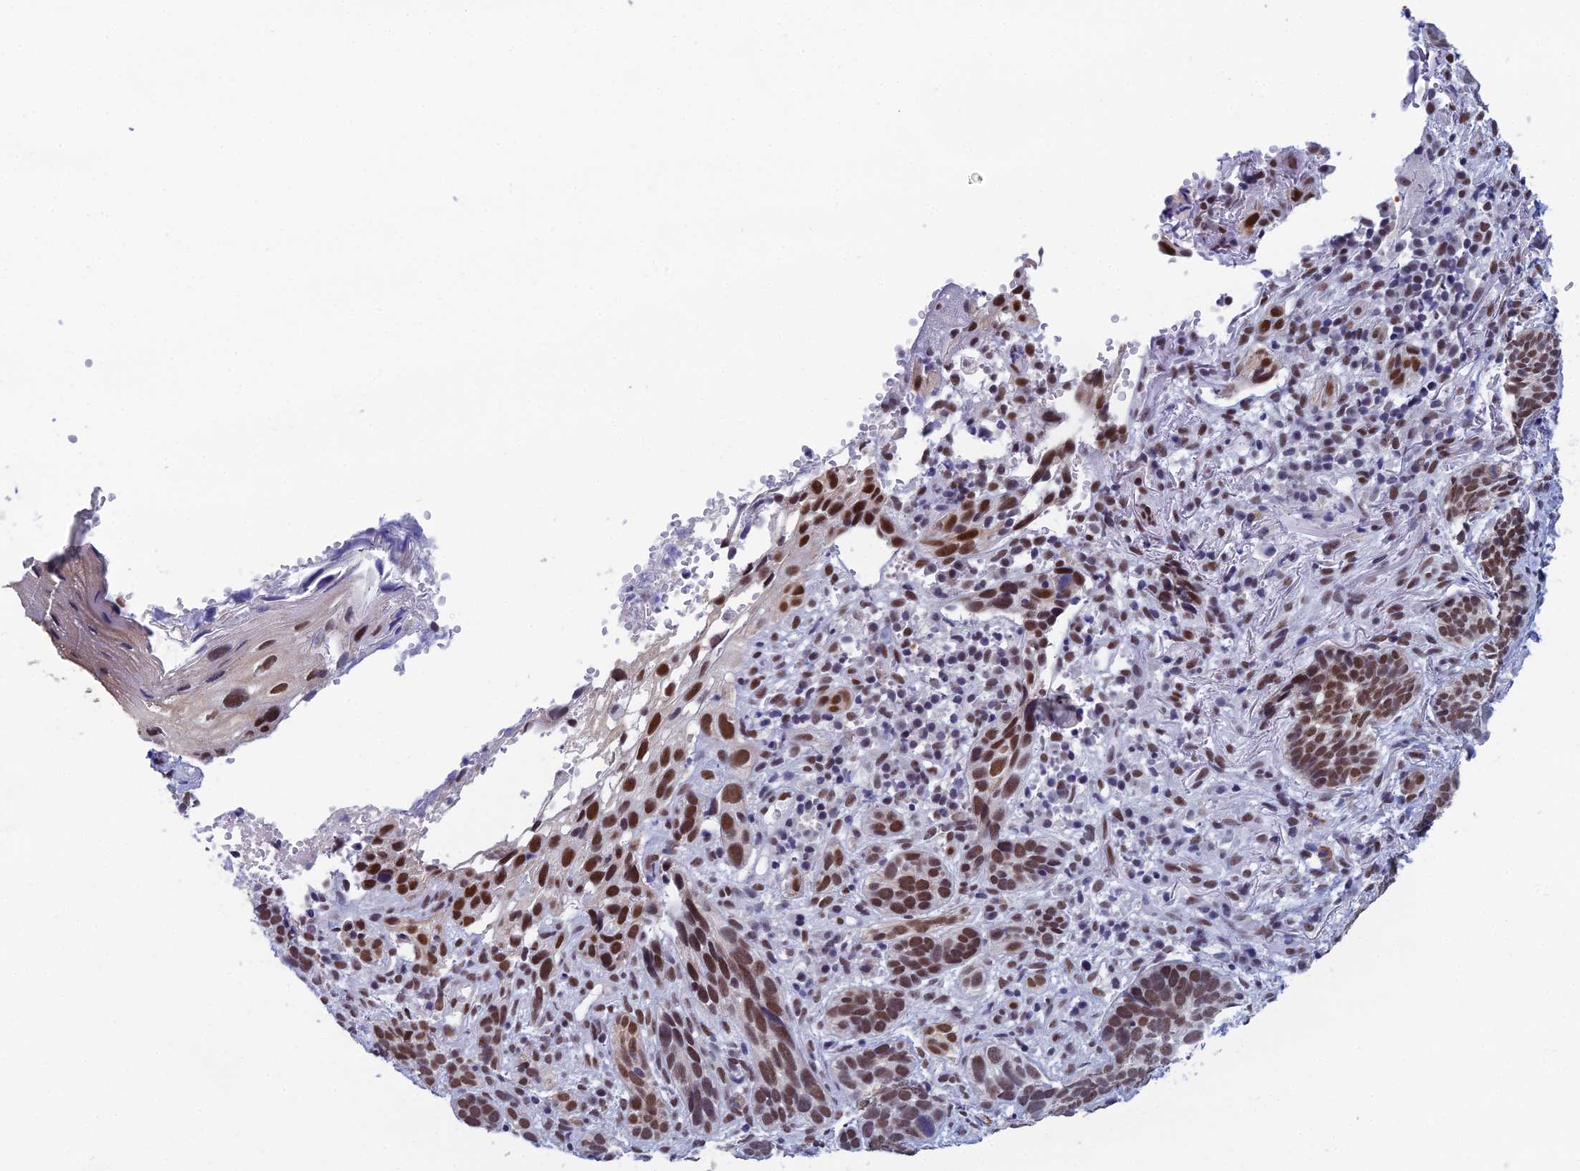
{"staining": {"intensity": "strong", "quantity": ">75%", "location": "nuclear"}, "tissue": "skin cancer", "cell_type": "Tumor cells", "image_type": "cancer", "snomed": [{"axis": "morphology", "description": "Basal cell carcinoma"}, {"axis": "topography", "description": "Skin"}], "caption": "A brown stain labels strong nuclear positivity of a protein in human skin basal cell carcinoma tumor cells.", "gene": "NABP2", "patient": {"sex": "male", "age": 71}}